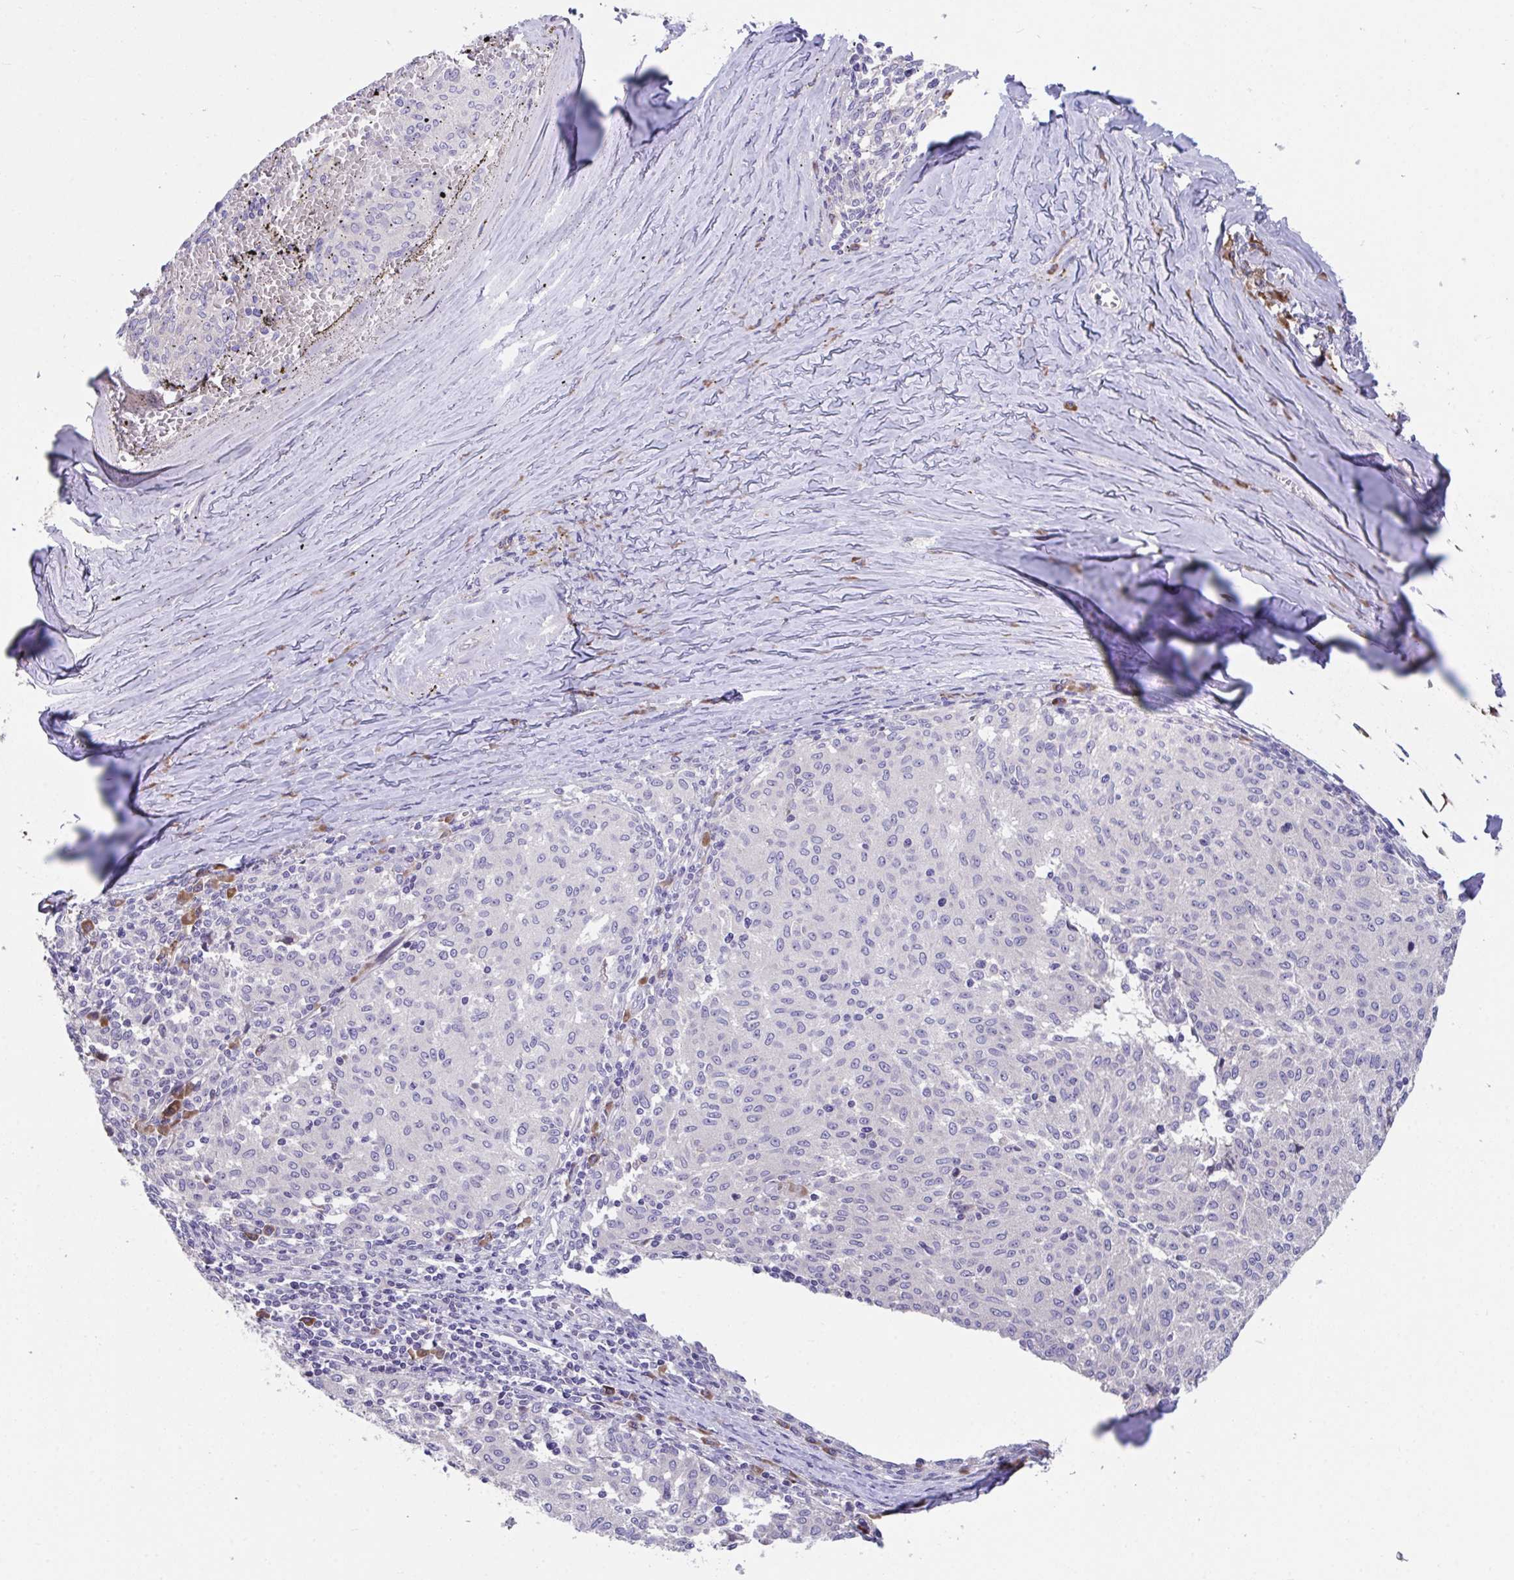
{"staining": {"intensity": "negative", "quantity": "none", "location": "none"}, "tissue": "melanoma", "cell_type": "Tumor cells", "image_type": "cancer", "snomed": [{"axis": "morphology", "description": "Malignant melanoma, NOS"}, {"axis": "topography", "description": "Skin"}], "caption": "Tumor cells are negative for brown protein staining in melanoma.", "gene": "SUSD4", "patient": {"sex": "female", "age": 72}}